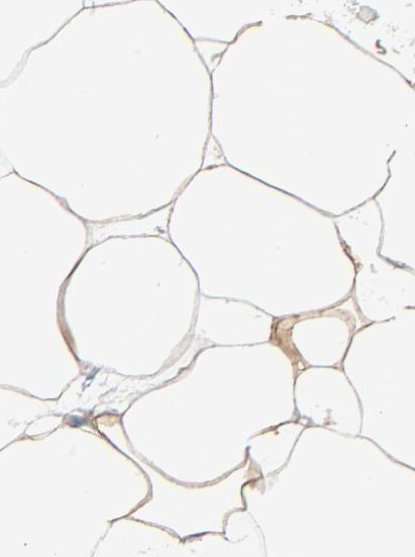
{"staining": {"intensity": "moderate", "quantity": ">75%", "location": "cytoplasmic/membranous"}, "tissue": "adipose tissue", "cell_type": "Adipocytes", "image_type": "normal", "snomed": [{"axis": "morphology", "description": "Normal tissue, NOS"}, {"axis": "morphology", "description": "Duct carcinoma"}, {"axis": "topography", "description": "Breast"}, {"axis": "topography", "description": "Adipose tissue"}], "caption": "Immunohistochemistry (DAB) staining of unremarkable human adipose tissue demonstrates moderate cytoplasmic/membranous protein expression in approximately >75% of adipocytes. (Stains: DAB in brown, nuclei in blue, Microscopy: brightfield microscopy at high magnification).", "gene": "SH3KBP1", "patient": {"sex": "female", "age": 37}}